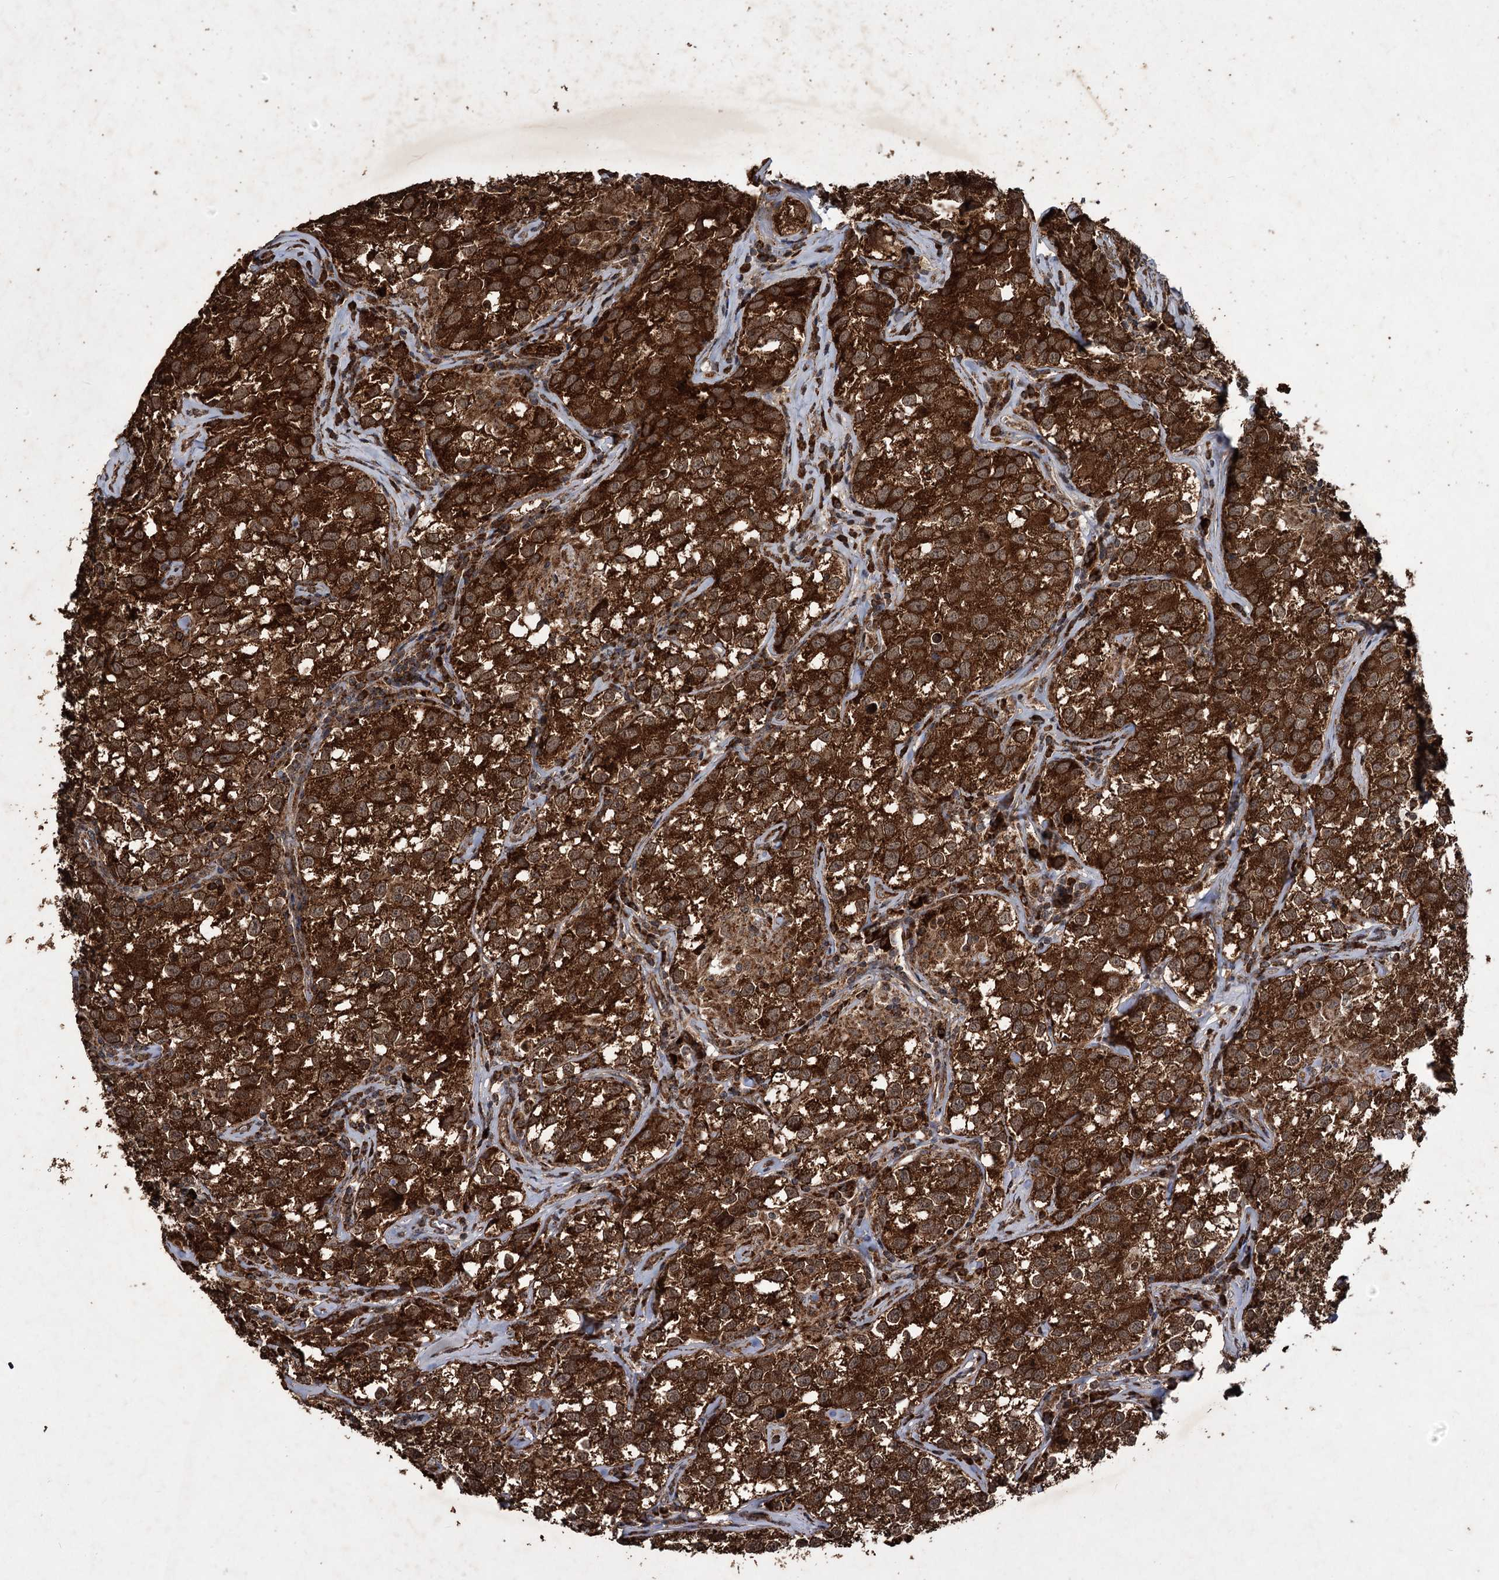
{"staining": {"intensity": "strong", "quantity": ">75%", "location": "cytoplasmic/membranous"}, "tissue": "testis cancer", "cell_type": "Tumor cells", "image_type": "cancer", "snomed": [{"axis": "morphology", "description": "Seminoma, NOS"}, {"axis": "morphology", "description": "Carcinoma, Embryonal, NOS"}, {"axis": "topography", "description": "Testis"}], "caption": "Immunohistochemical staining of human testis cancer (embryonal carcinoma) displays strong cytoplasmic/membranous protein positivity in about >75% of tumor cells.", "gene": "IPO4", "patient": {"sex": "male", "age": 43}}